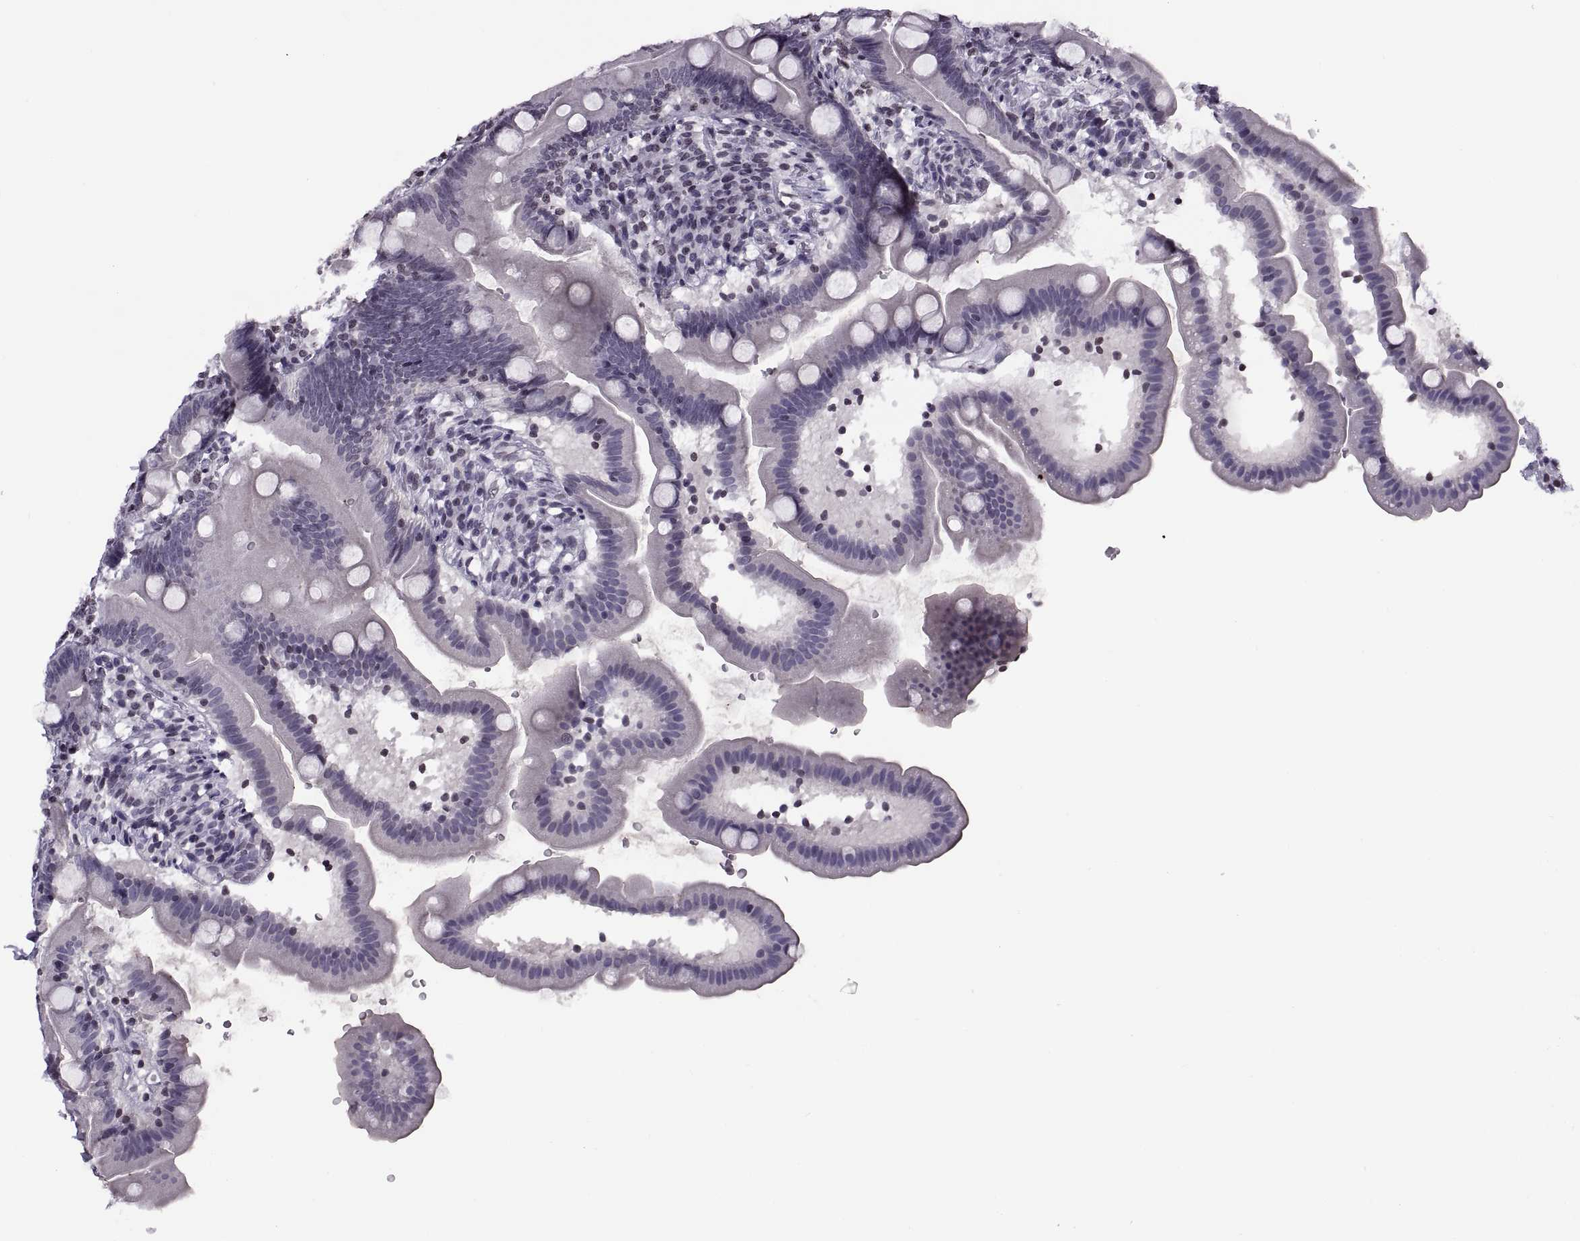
{"staining": {"intensity": "moderate", "quantity": "<25%", "location": "cytoplasmic/membranous"}, "tissue": "duodenum", "cell_type": "Glandular cells", "image_type": "normal", "snomed": [{"axis": "morphology", "description": "Normal tissue, NOS"}, {"axis": "topography", "description": "Duodenum"}], "caption": "Immunohistochemical staining of unremarkable duodenum displays moderate cytoplasmic/membranous protein expression in approximately <25% of glandular cells.", "gene": "H1", "patient": {"sex": "female", "age": 67}}